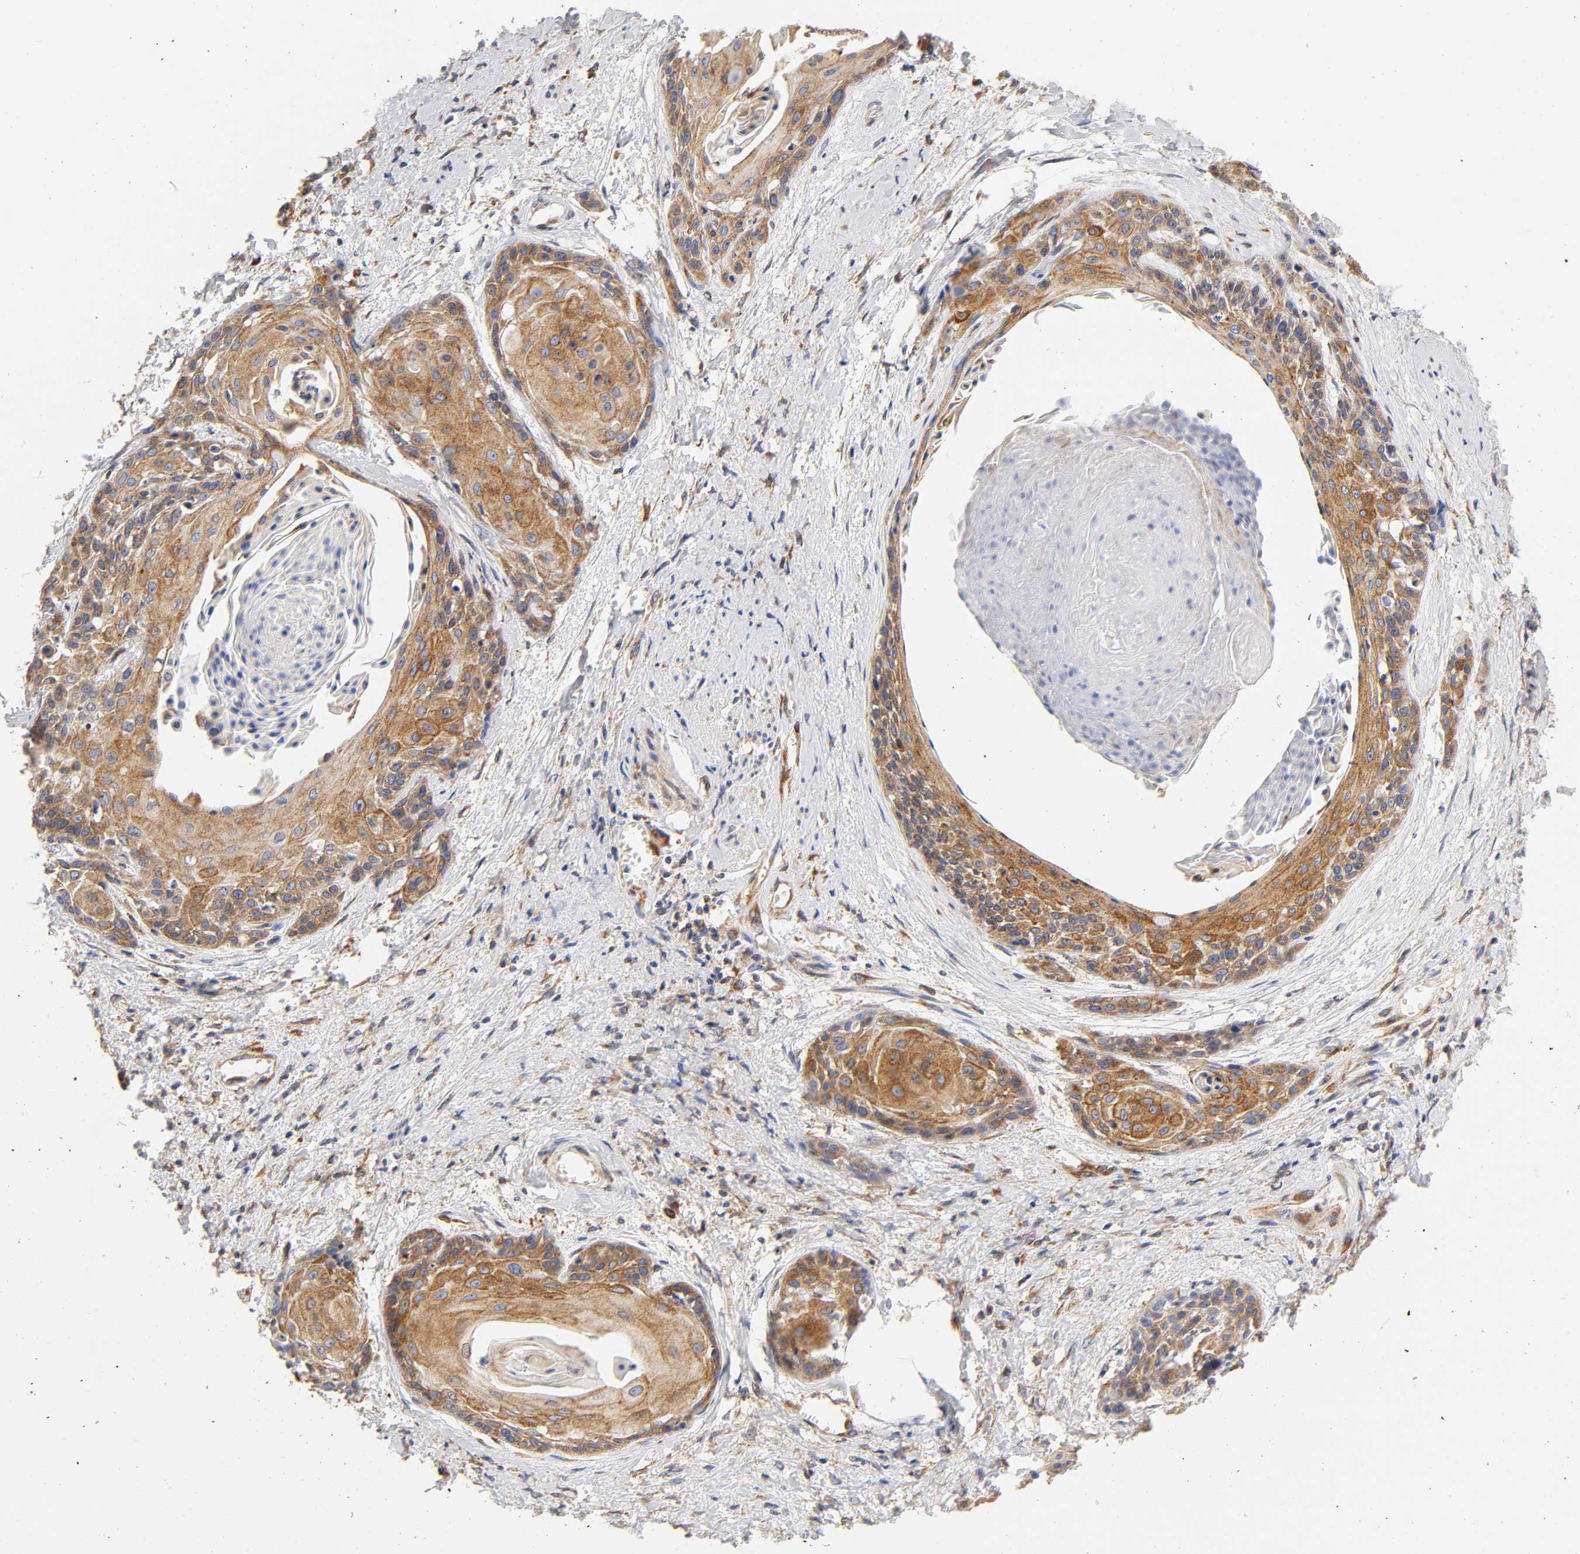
{"staining": {"intensity": "moderate", "quantity": ">75%", "location": "cytoplasmic/membranous"}, "tissue": "cervical cancer", "cell_type": "Tumor cells", "image_type": "cancer", "snomed": [{"axis": "morphology", "description": "Squamous cell carcinoma, NOS"}, {"axis": "topography", "description": "Cervix"}], "caption": "Immunohistochemical staining of human cervical cancer (squamous cell carcinoma) exhibits medium levels of moderate cytoplasmic/membranous protein positivity in approximately >75% of tumor cells.", "gene": "POR", "patient": {"sex": "female", "age": 57}}